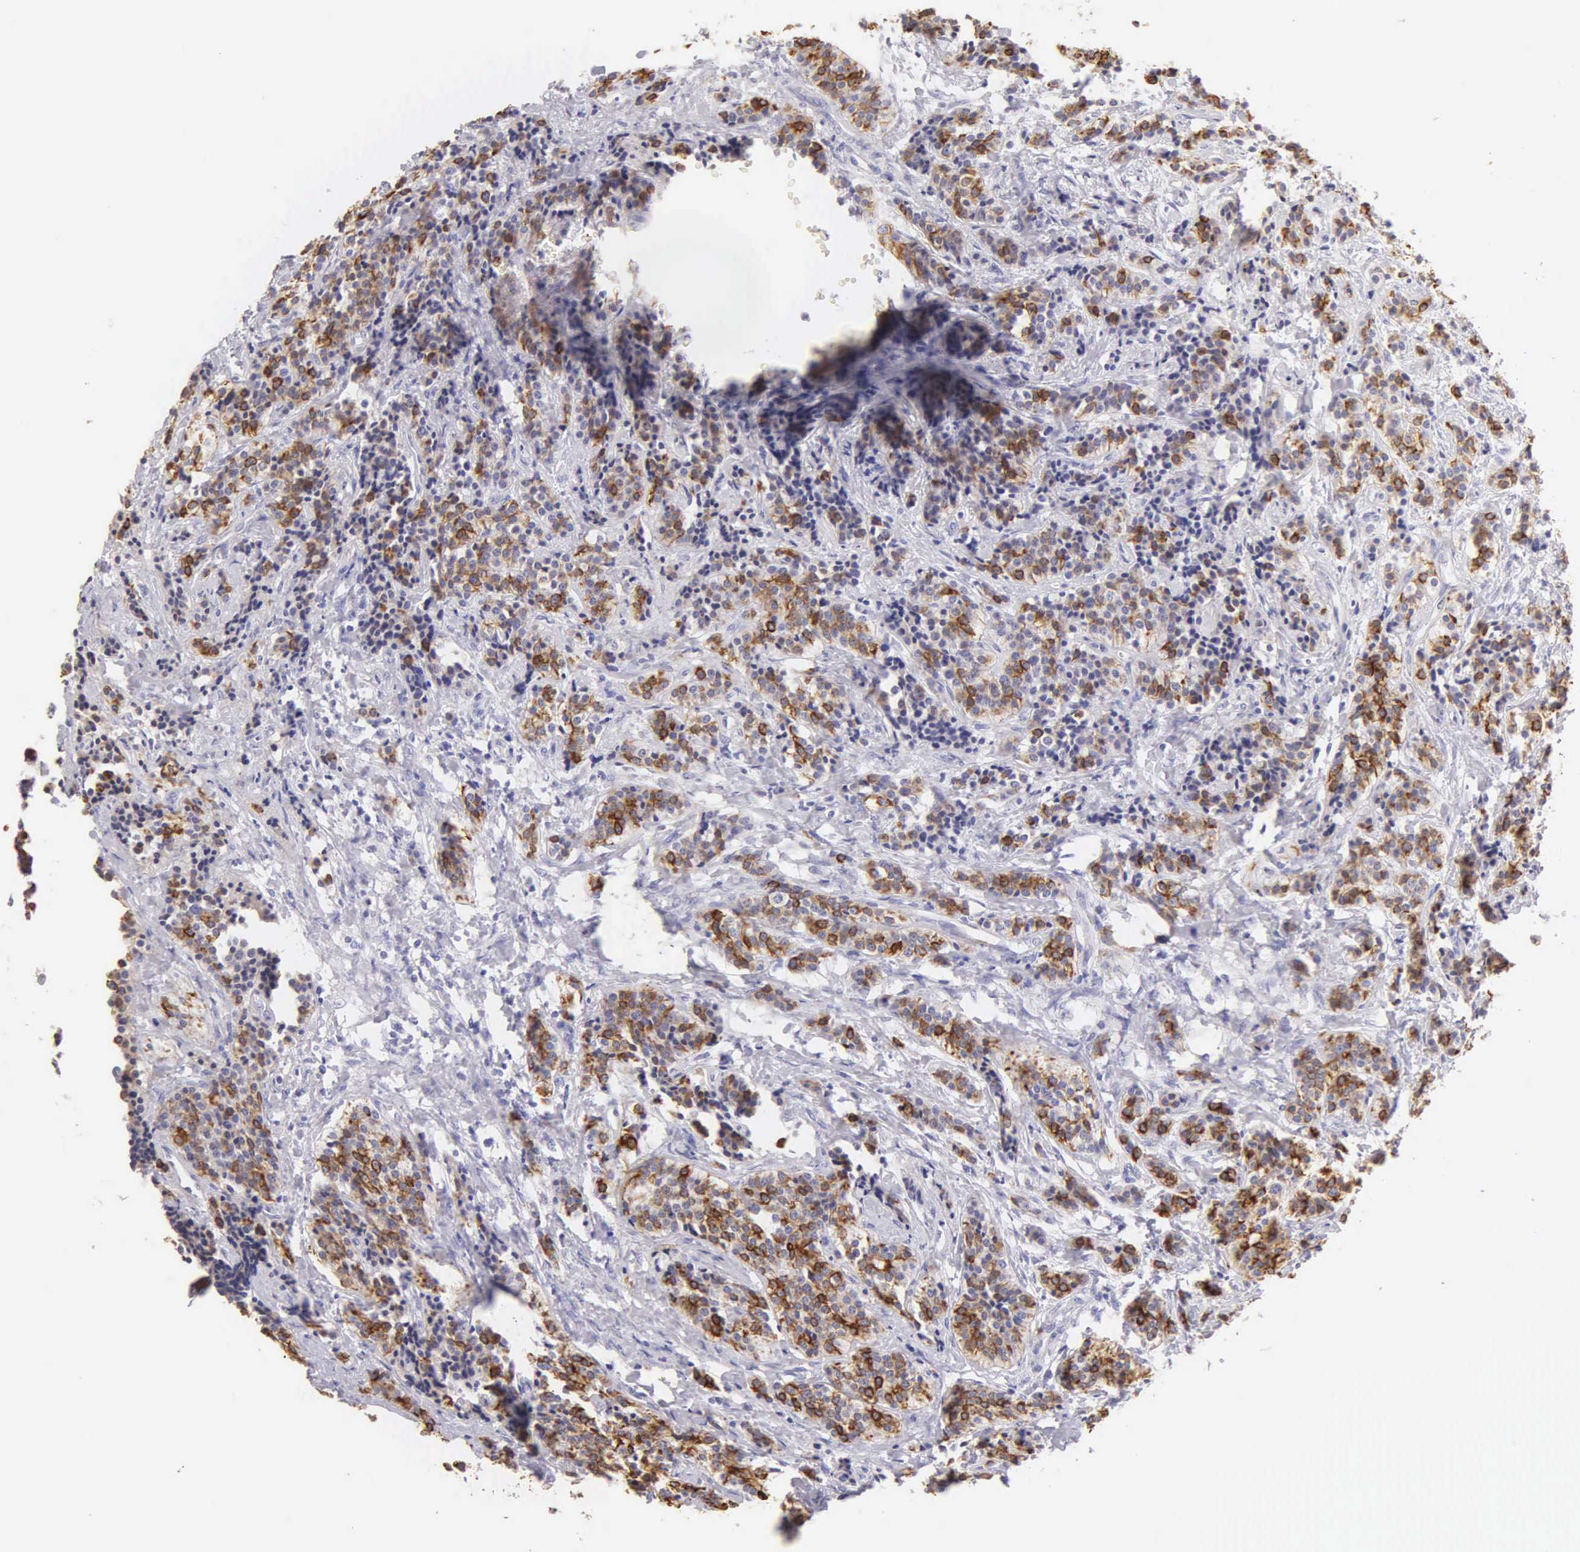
{"staining": {"intensity": "strong", "quantity": ">75%", "location": "cytoplasmic/membranous"}, "tissue": "carcinoid", "cell_type": "Tumor cells", "image_type": "cancer", "snomed": [{"axis": "morphology", "description": "Carcinoid, malignant, NOS"}, {"axis": "topography", "description": "Small intestine"}], "caption": "Immunohistochemical staining of human carcinoid (malignant) demonstrates high levels of strong cytoplasmic/membranous protein positivity in approximately >75% of tumor cells.", "gene": "KRT17", "patient": {"sex": "male", "age": 63}}